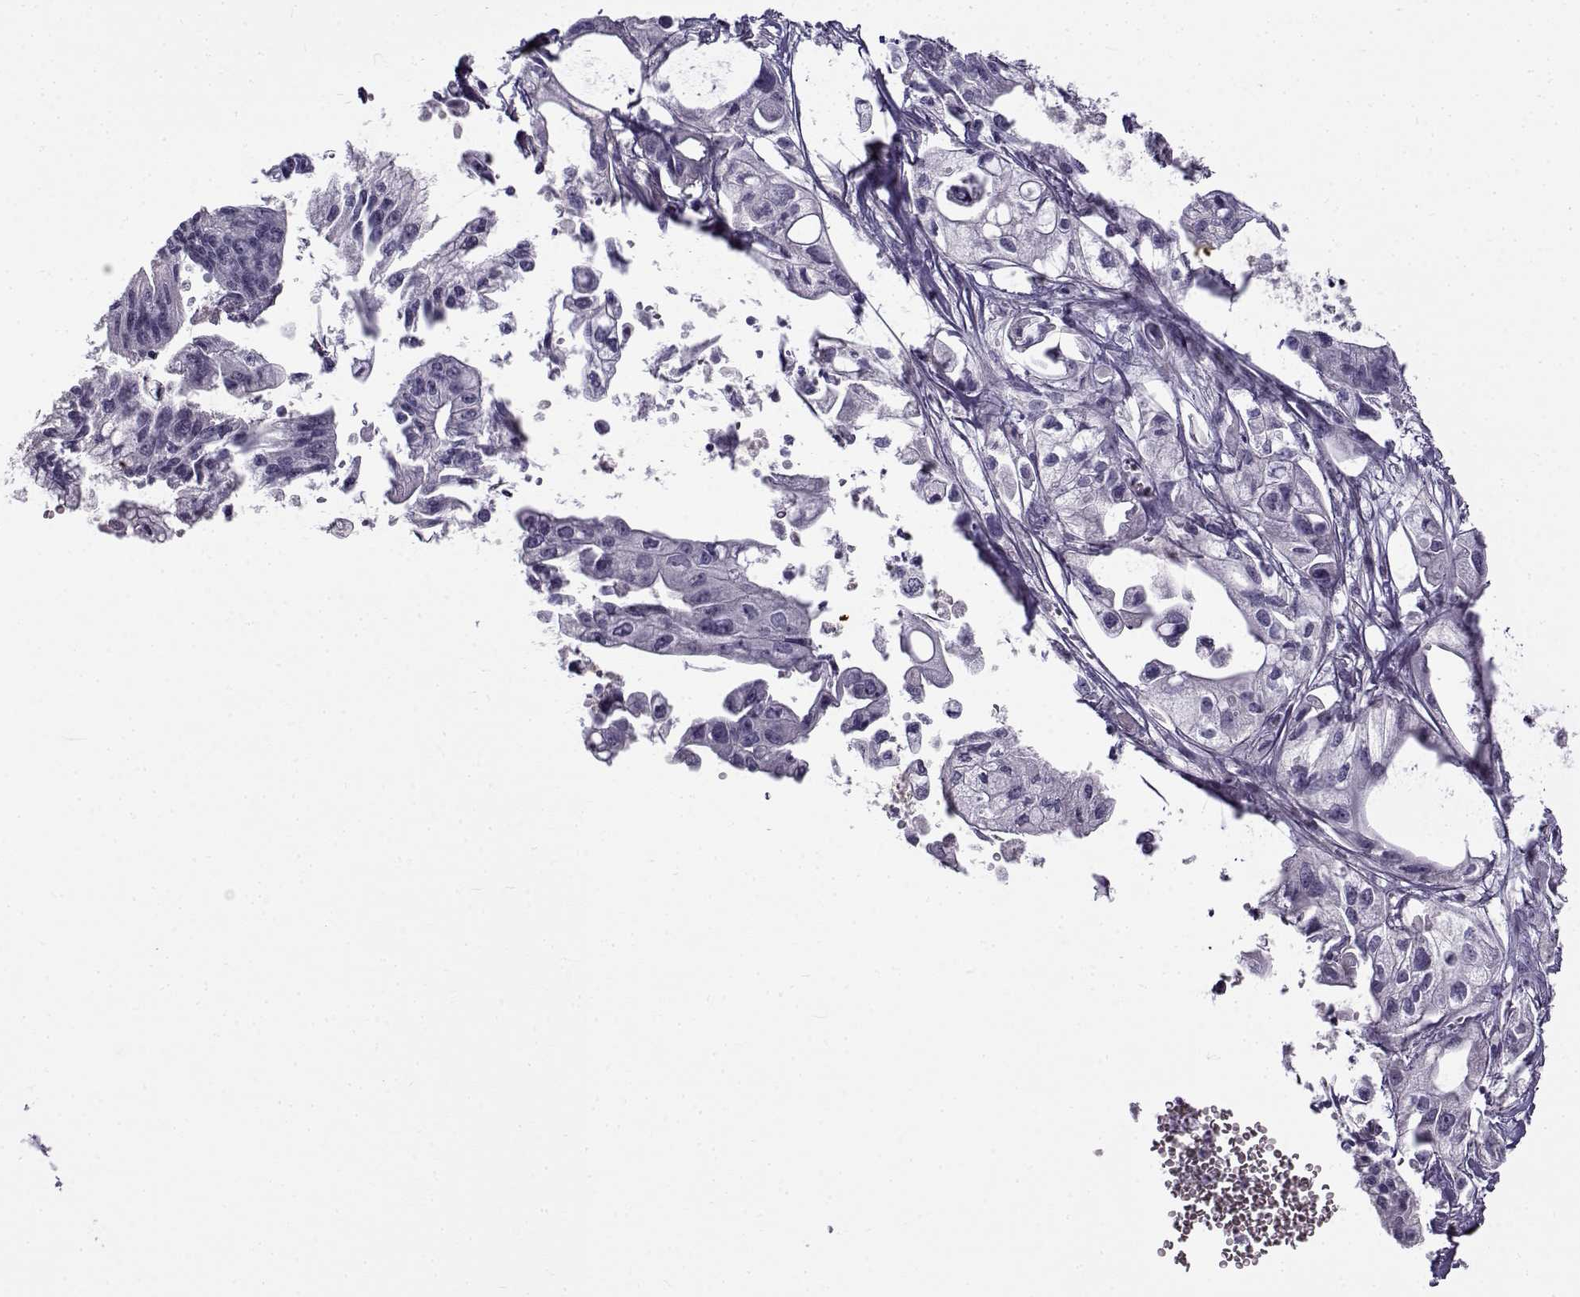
{"staining": {"intensity": "negative", "quantity": "none", "location": "none"}, "tissue": "pancreatic cancer", "cell_type": "Tumor cells", "image_type": "cancer", "snomed": [{"axis": "morphology", "description": "Adenocarcinoma, NOS"}, {"axis": "topography", "description": "Pancreas"}], "caption": "This photomicrograph is of pancreatic adenocarcinoma stained with immunohistochemistry (IHC) to label a protein in brown with the nuclei are counter-stained blue. There is no staining in tumor cells.", "gene": "GTSF1L", "patient": {"sex": "male", "age": 70}}